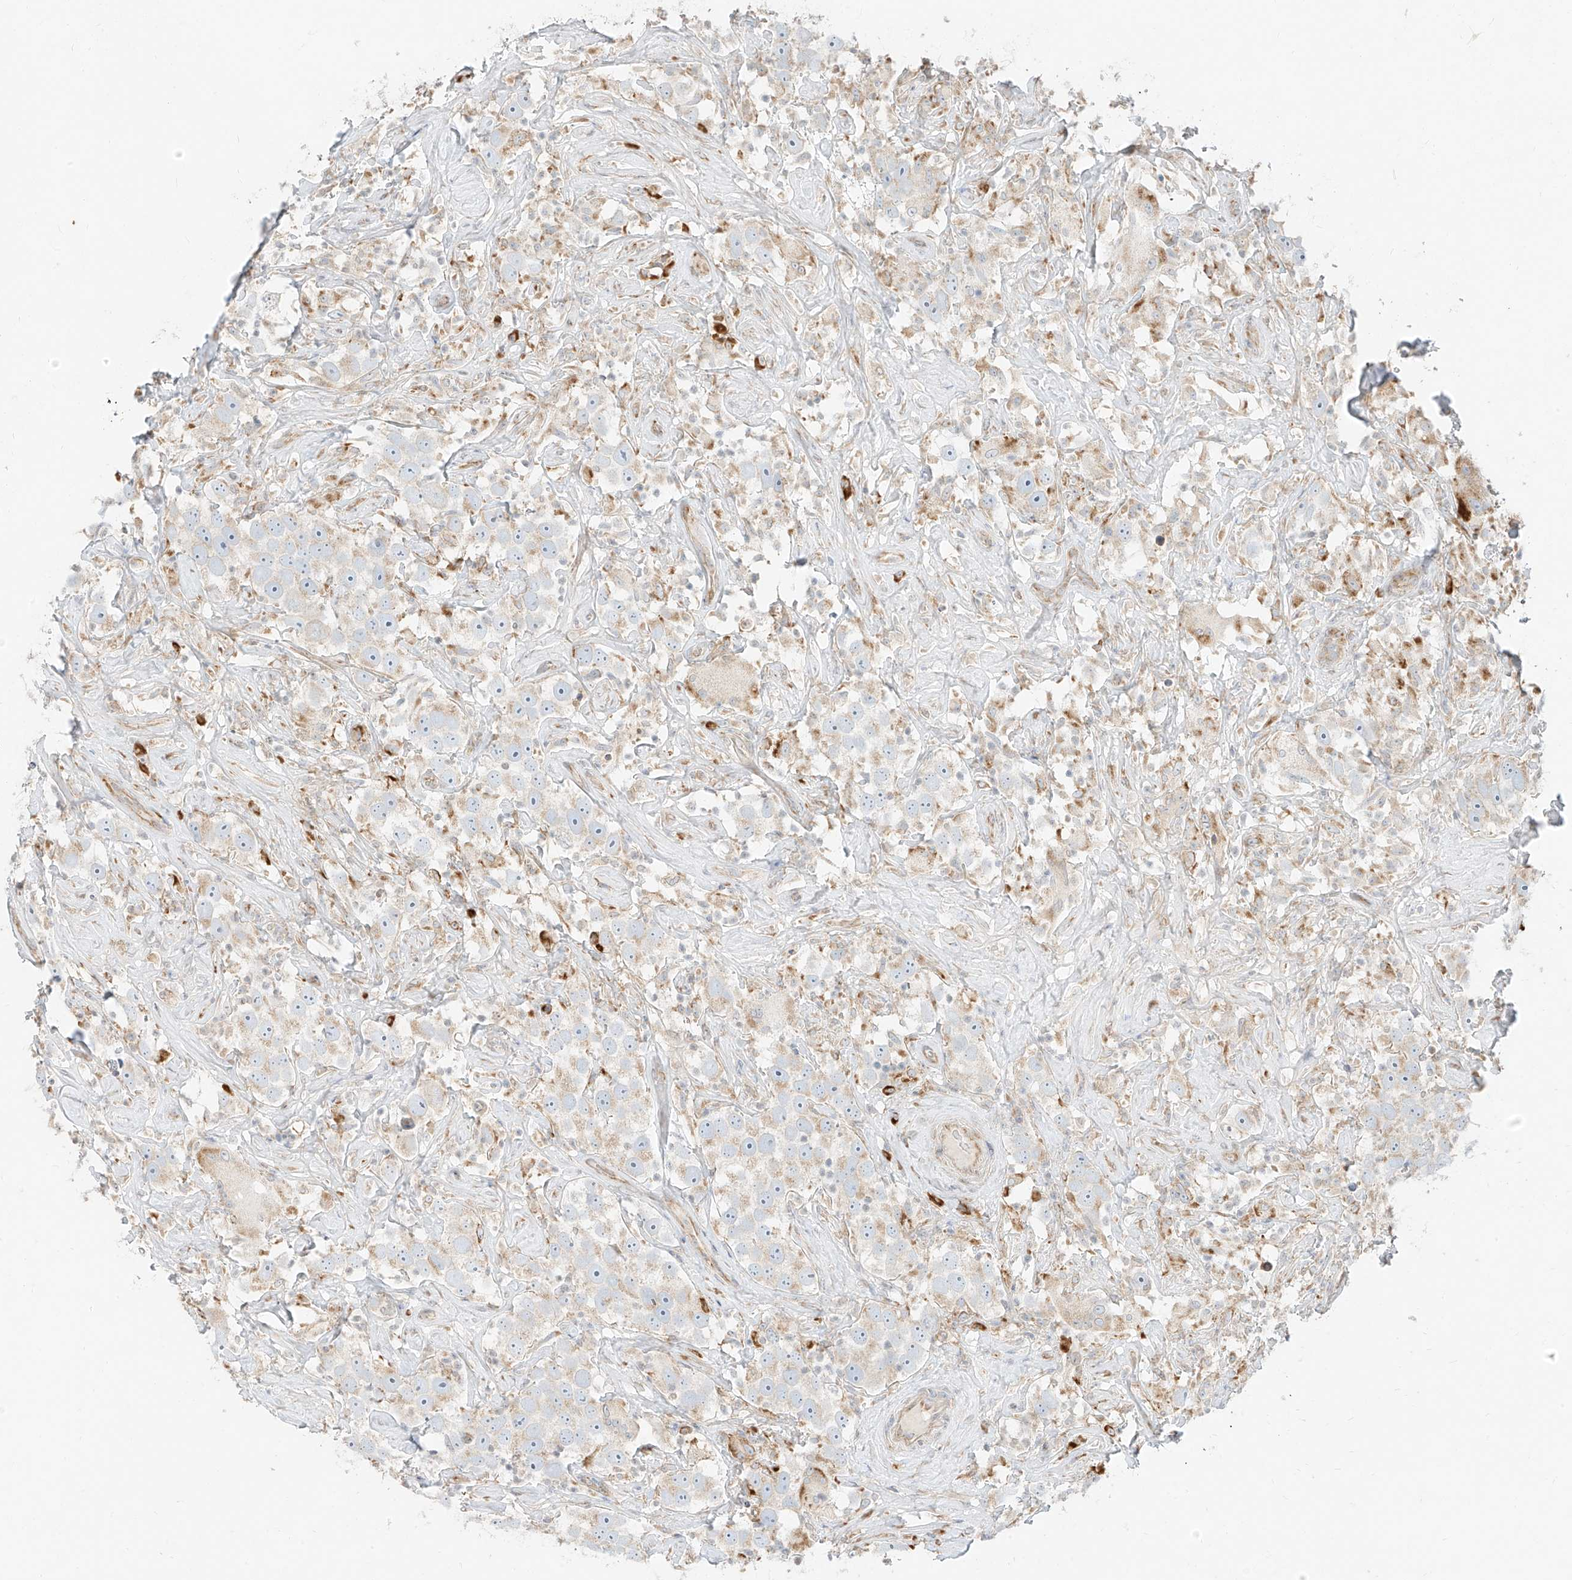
{"staining": {"intensity": "weak", "quantity": "<25%", "location": "cytoplasmic/membranous"}, "tissue": "testis cancer", "cell_type": "Tumor cells", "image_type": "cancer", "snomed": [{"axis": "morphology", "description": "Seminoma, NOS"}, {"axis": "topography", "description": "Testis"}], "caption": "This is an immunohistochemistry (IHC) histopathology image of testis seminoma. There is no staining in tumor cells.", "gene": "STT3A", "patient": {"sex": "male", "age": 49}}